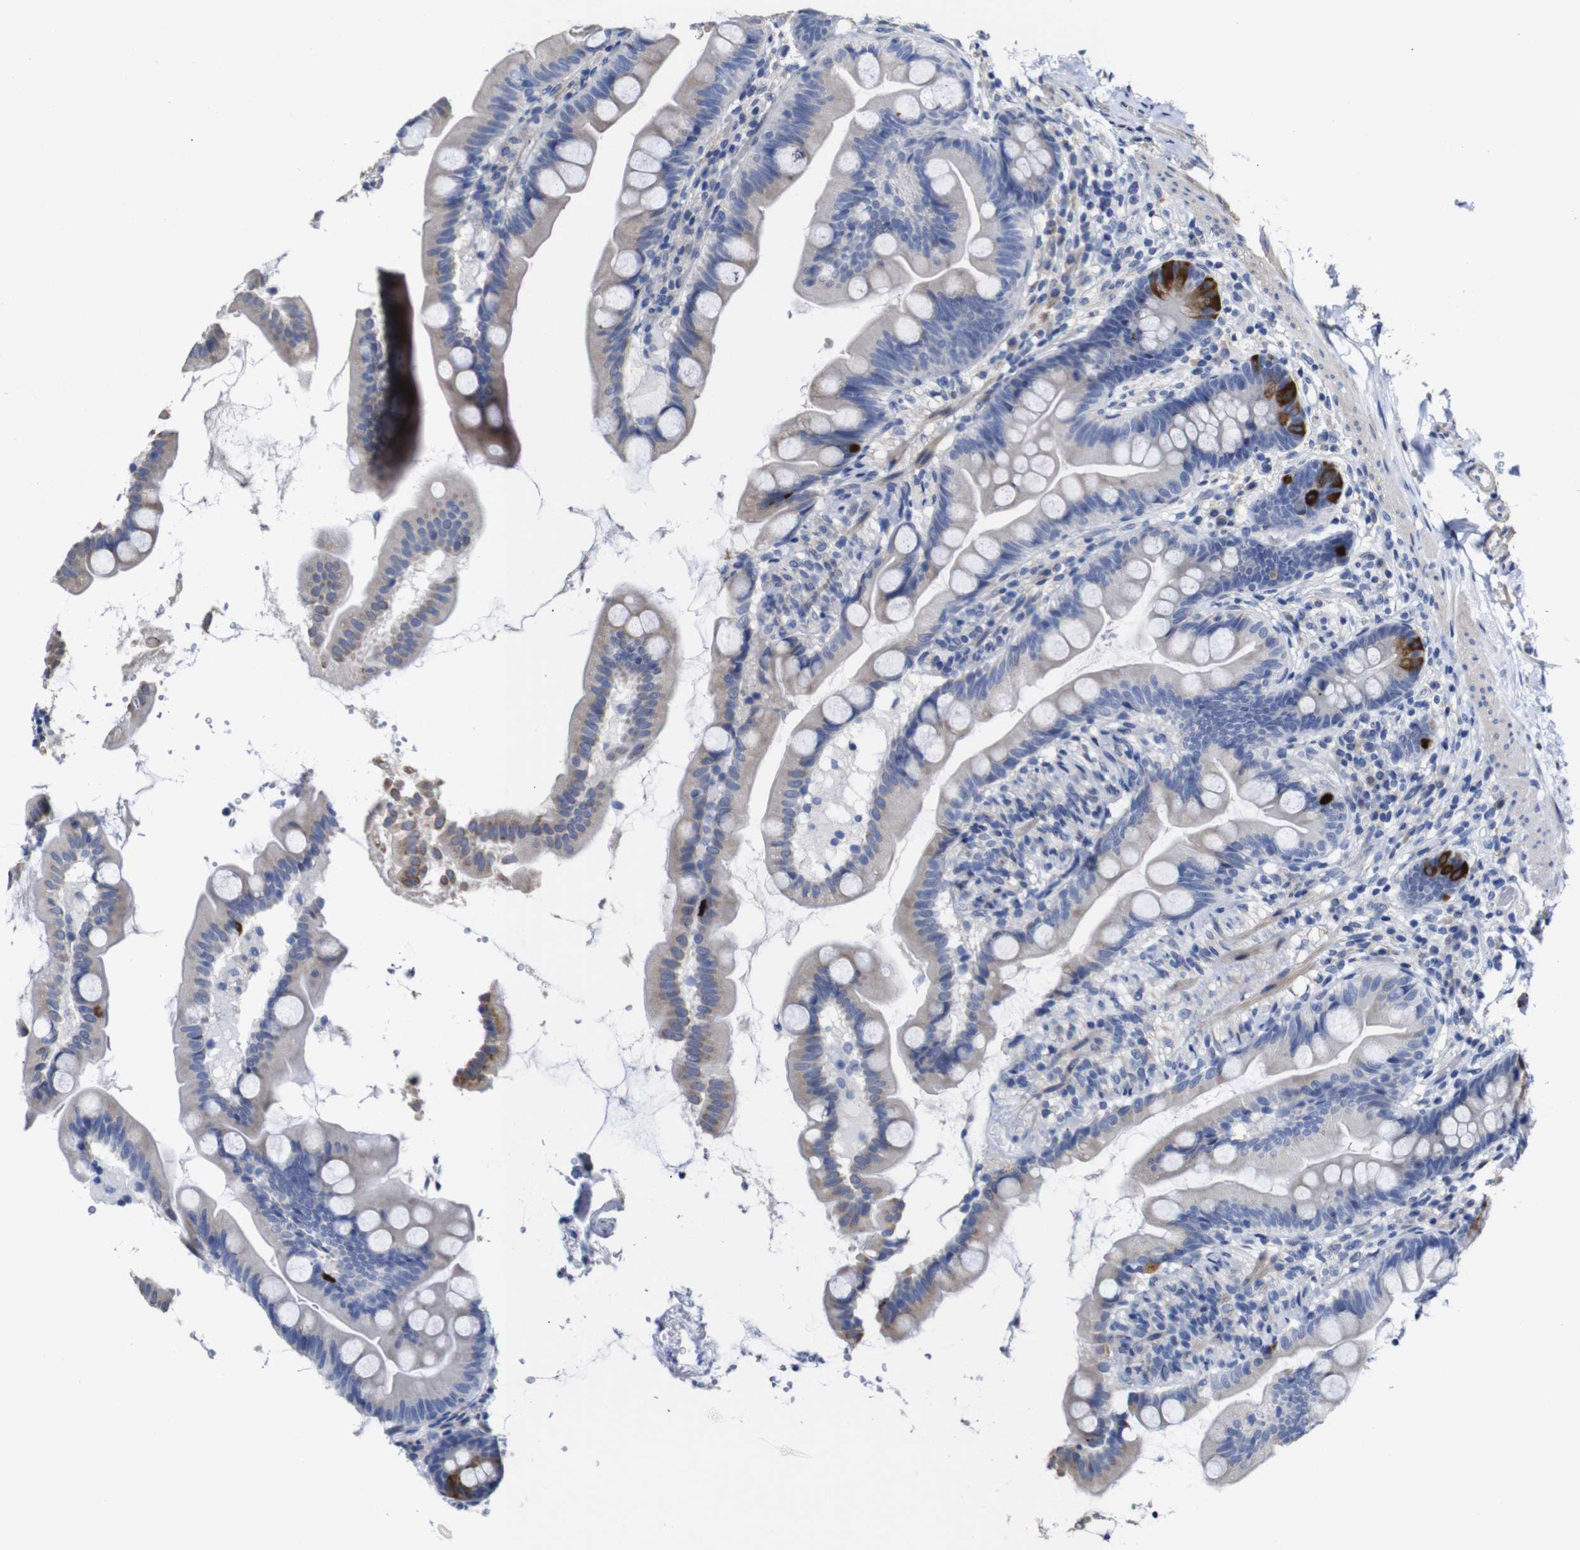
{"staining": {"intensity": "strong", "quantity": "<25%", "location": "cytoplasmic/membranous"}, "tissue": "small intestine", "cell_type": "Glandular cells", "image_type": "normal", "snomed": [{"axis": "morphology", "description": "Normal tissue, NOS"}, {"axis": "topography", "description": "Small intestine"}], "caption": "Immunohistochemical staining of unremarkable human small intestine reveals <25% levels of strong cytoplasmic/membranous protein expression in approximately <25% of glandular cells.", "gene": "TCEAL9", "patient": {"sex": "female", "age": 56}}